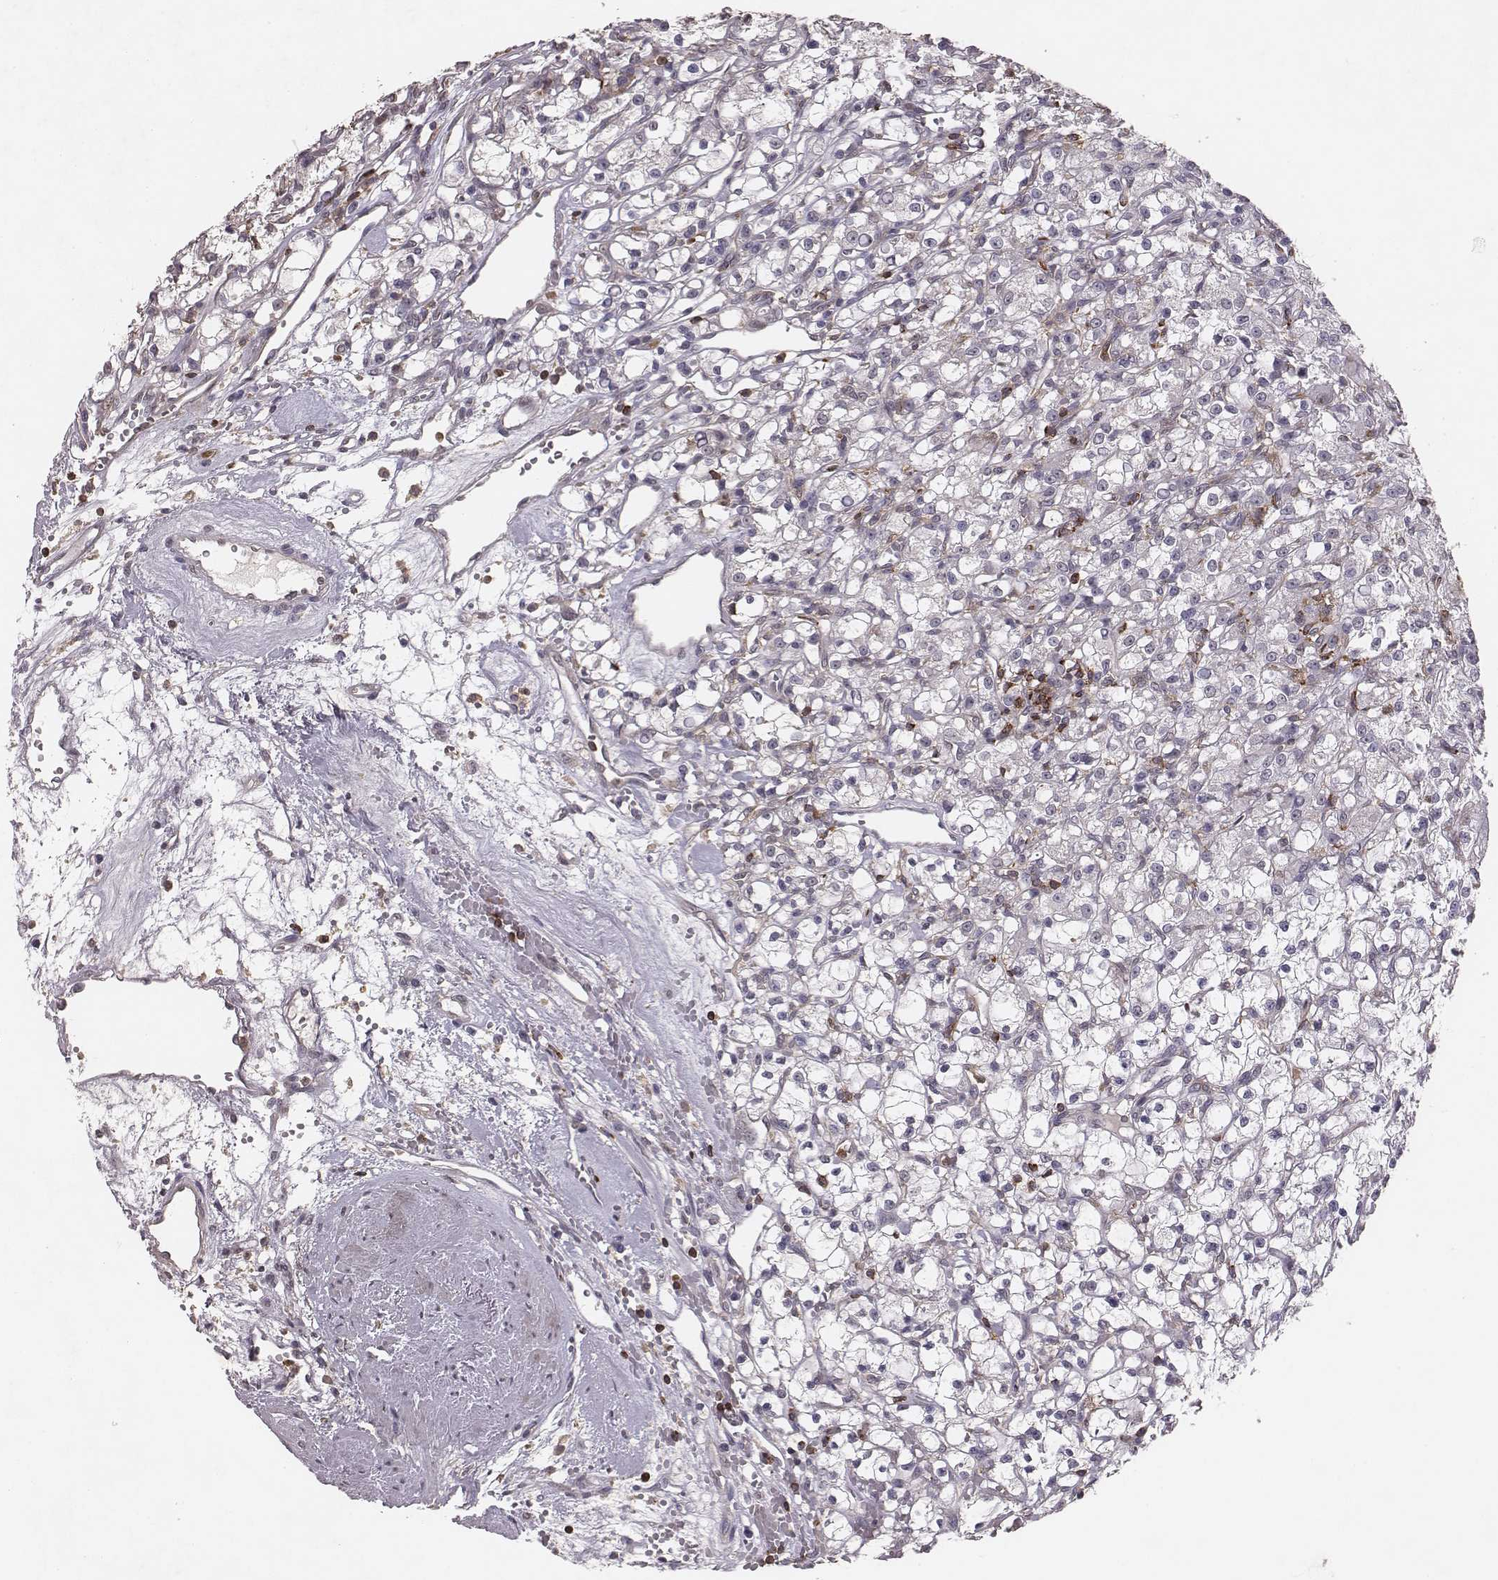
{"staining": {"intensity": "negative", "quantity": "none", "location": "none"}, "tissue": "renal cancer", "cell_type": "Tumor cells", "image_type": "cancer", "snomed": [{"axis": "morphology", "description": "Adenocarcinoma, NOS"}, {"axis": "topography", "description": "Kidney"}], "caption": "This histopathology image is of renal cancer stained with IHC to label a protein in brown with the nuclei are counter-stained blue. There is no positivity in tumor cells.", "gene": "PILRA", "patient": {"sex": "female", "age": 59}}